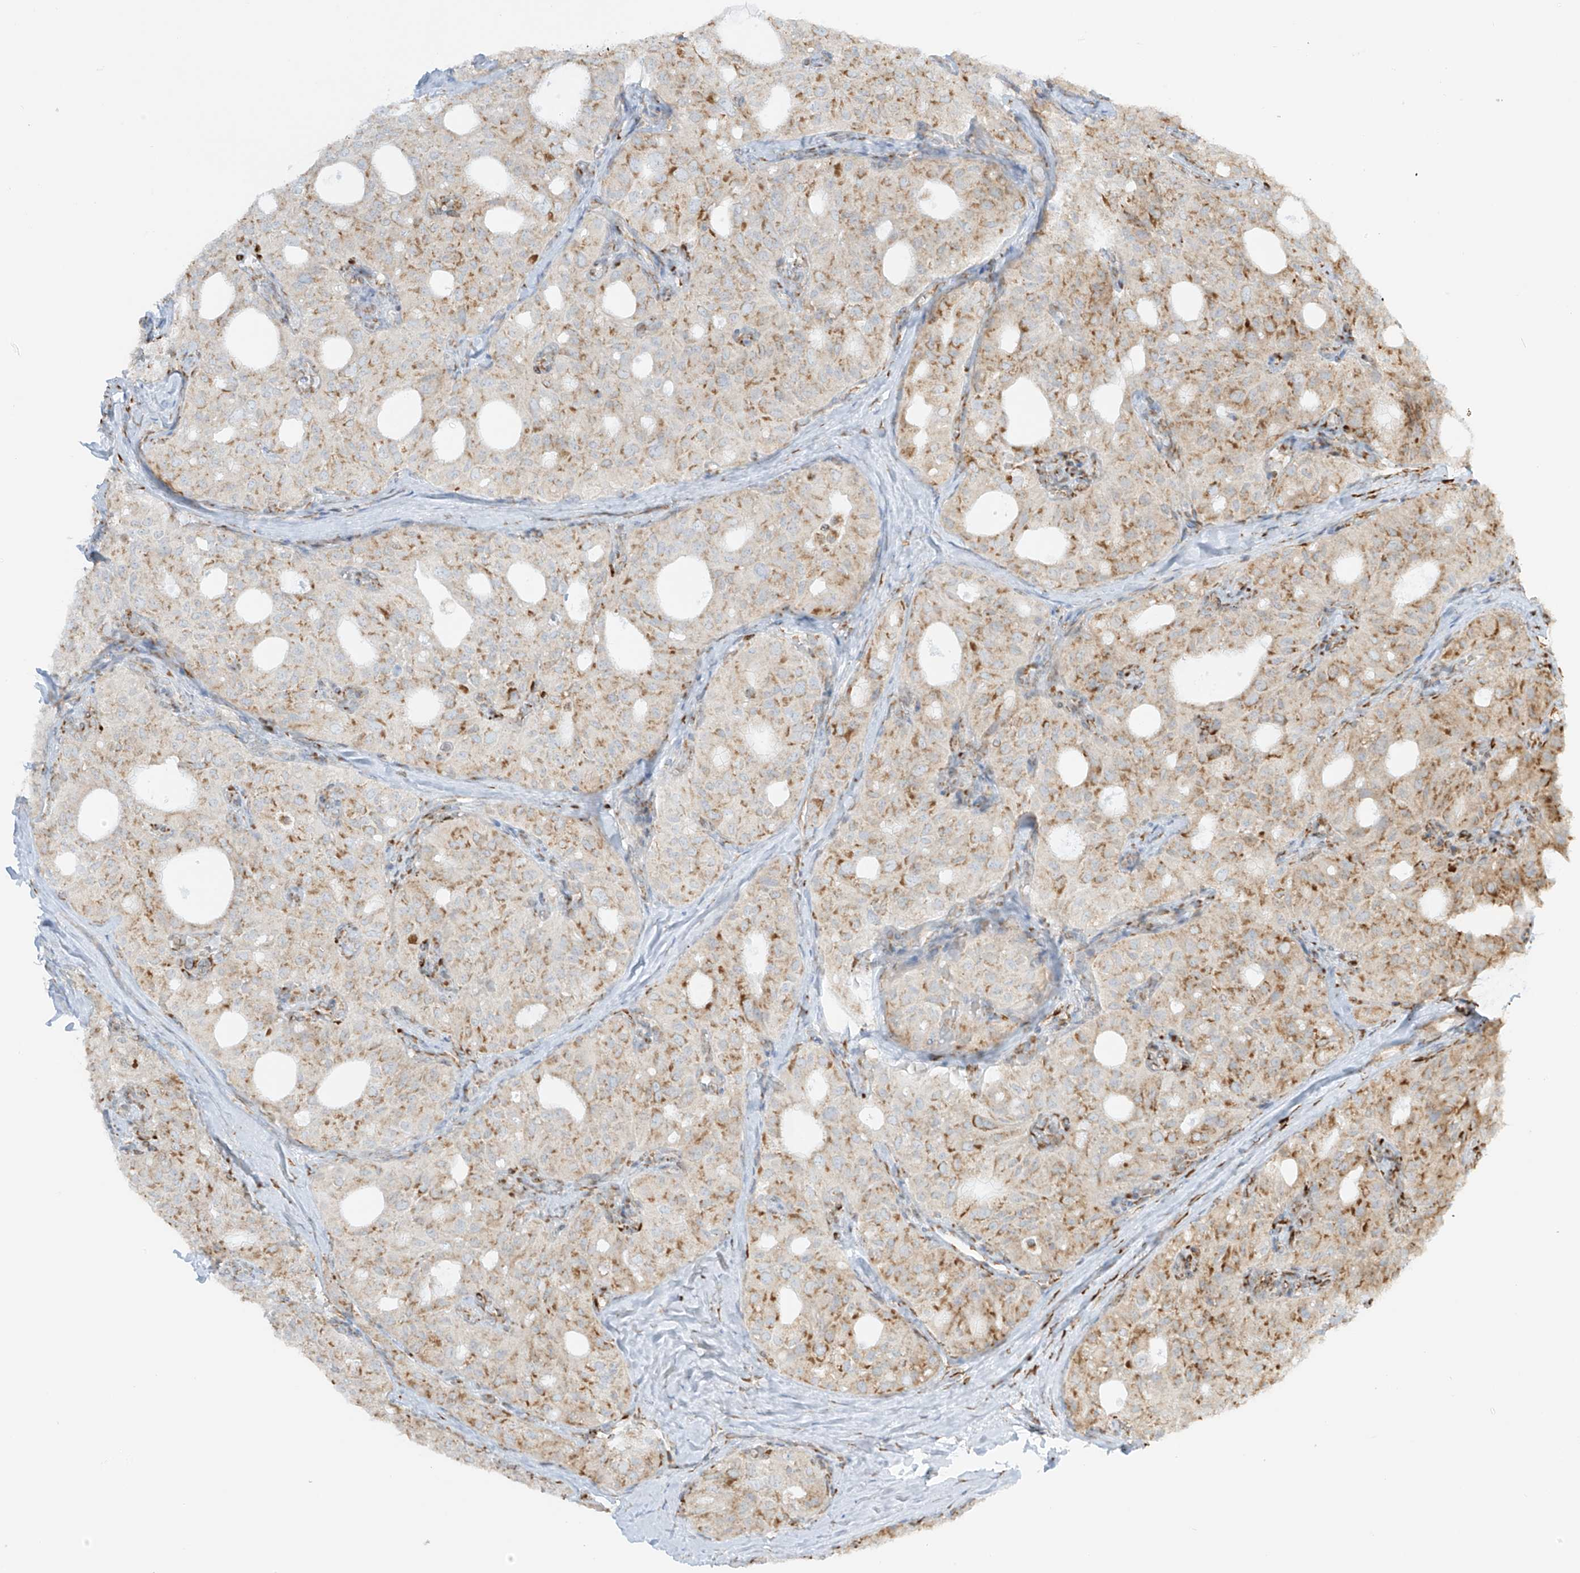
{"staining": {"intensity": "moderate", "quantity": "25%-75%", "location": "cytoplasmic/membranous"}, "tissue": "thyroid cancer", "cell_type": "Tumor cells", "image_type": "cancer", "snomed": [{"axis": "morphology", "description": "Follicular adenoma carcinoma, NOS"}, {"axis": "topography", "description": "Thyroid gland"}], "caption": "High-power microscopy captured an IHC image of thyroid follicular adenoma carcinoma, revealing moderate cytoplasmic/membranous expression in about 25%-75% of tumor cells.", "gene": "LRRC59", "patient": {"sex": "male", "age": 75}}